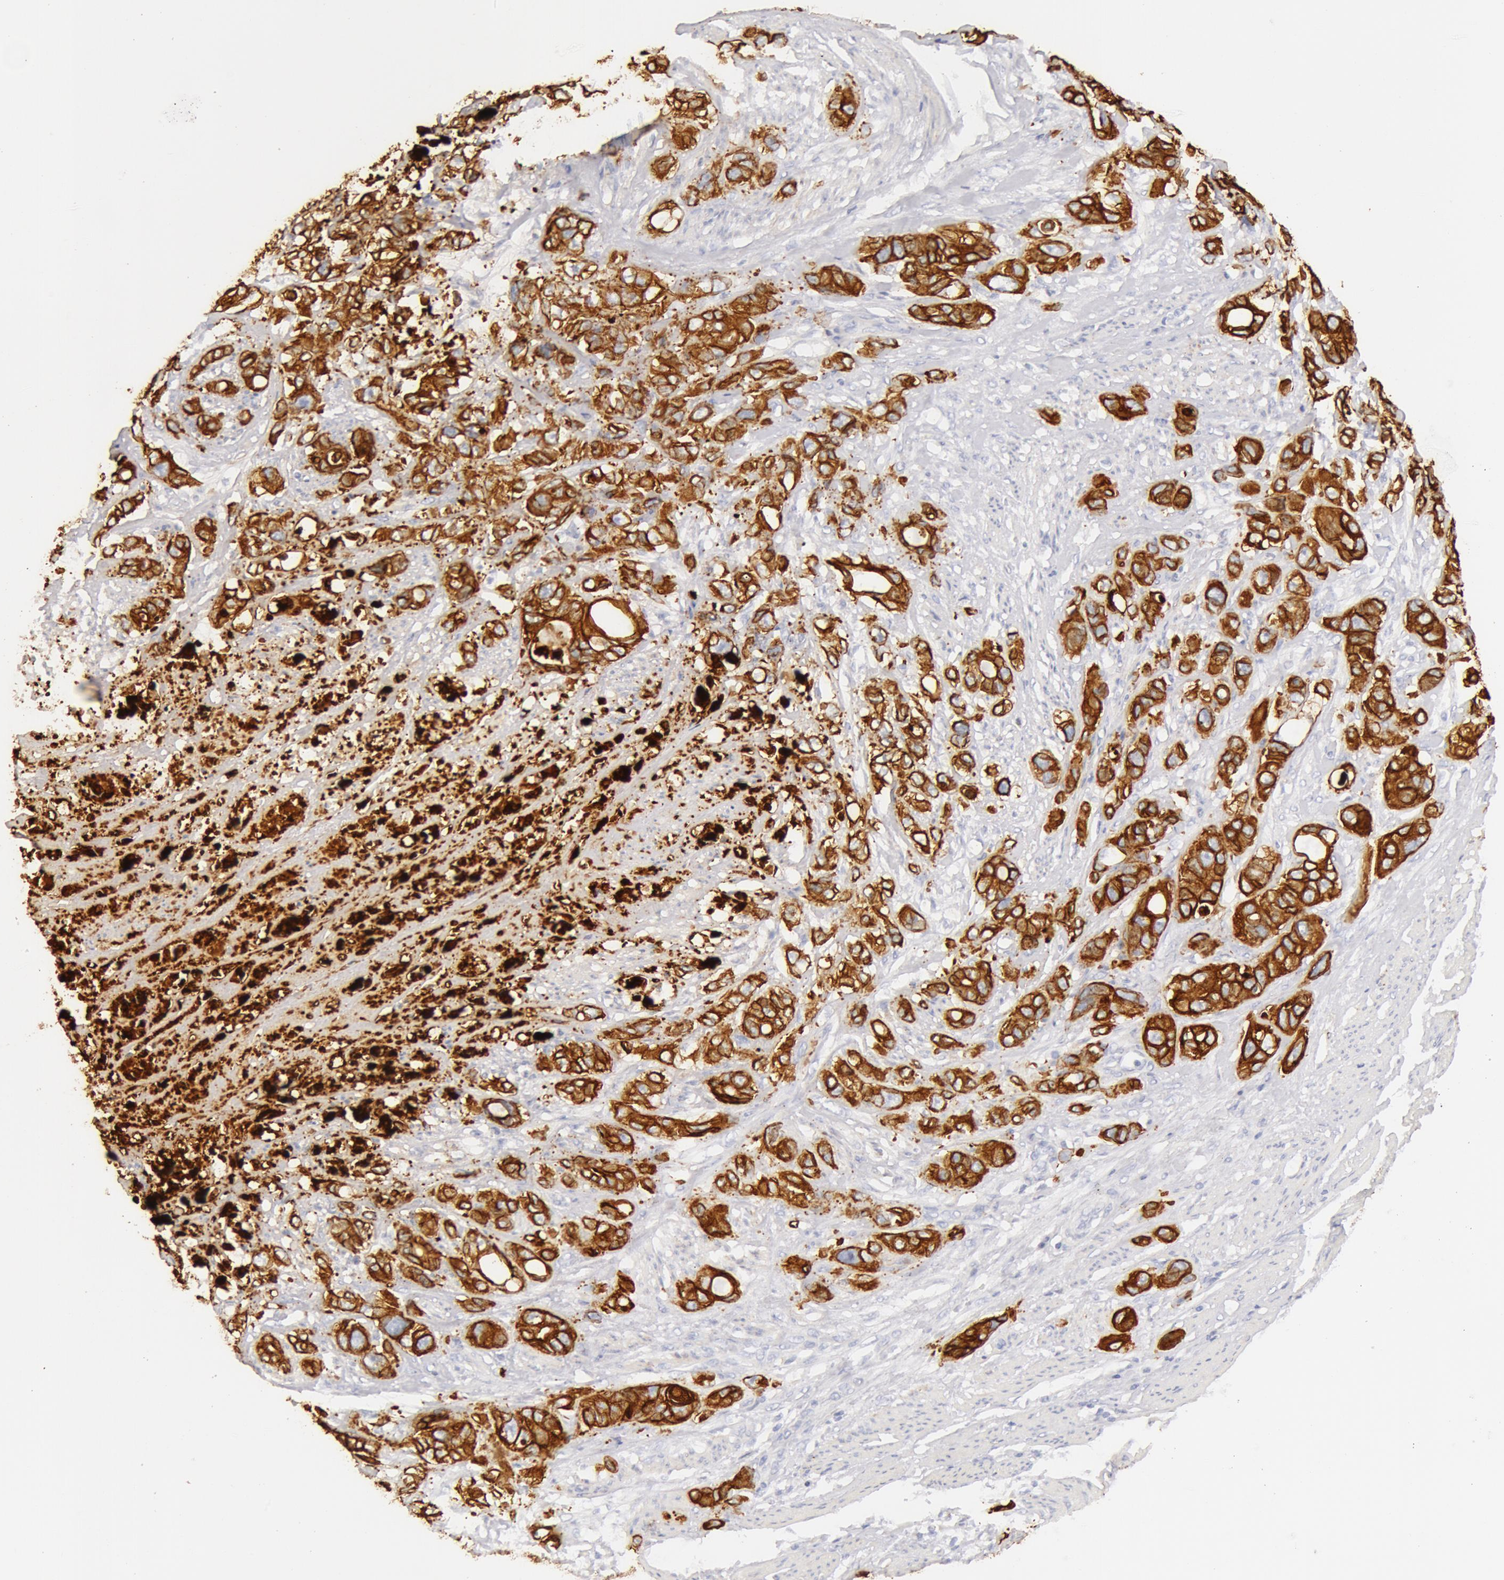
{"staining": {"intensity": "moderate", "quantity": ">75%", "location": "cytoplasmic/membranous"}, "tissue": "stomach cancer", "cell_type": "Tumor cells", "image_type": "cancer", "snomed": [{"axis": "morphology", "description": "Adenocarcinoma, NOS"}, {"axis": "topography", "description": "Stomach, upper"}], "caption": "Immunohistochemical staining of stomach cancer (adenocarcinoma) reveals moderate cytoplasmic/membranous protein expression in about >75% of tumor cells.", "gene": "KRT8", "patient": {"sex": "male", "age": 47}}